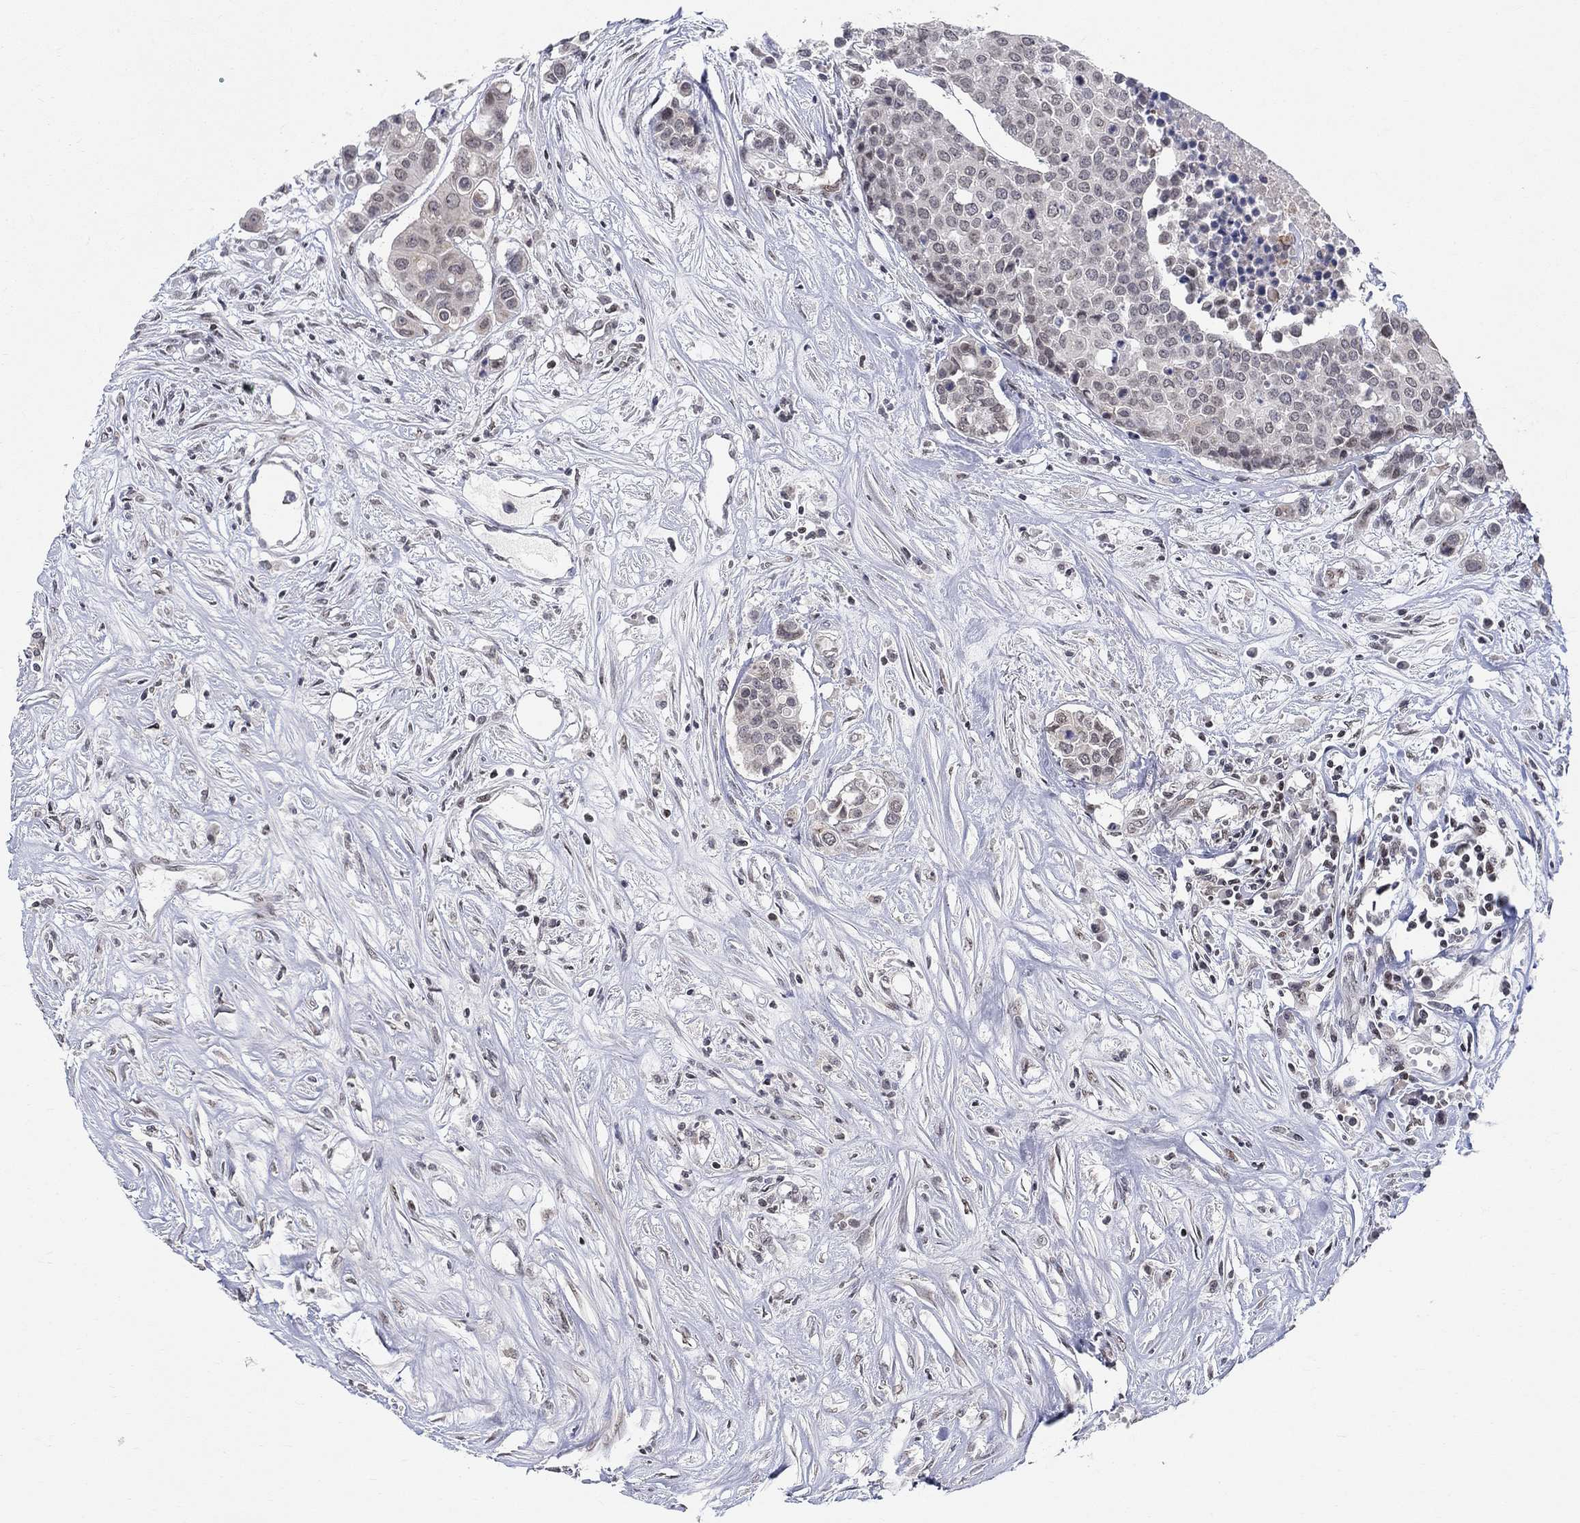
{"staining": {"intensity": "negative", "quantity": "none", "location": "none"}, "tissue": "carcinoid", "cell_type": "Tumor cells", "image_type": "cancer", "snomed": [{"axis": "morphology", "description": "Carcinoid, malignant, NOS"}, {"axis": "topography", "description": "Colon"}], "caption": "Photomicrograph shows no significant protein positivity in tumor cells of carcinoid.", "gene": "KLF12", "patient": {"sex": "male", "age": 81}}